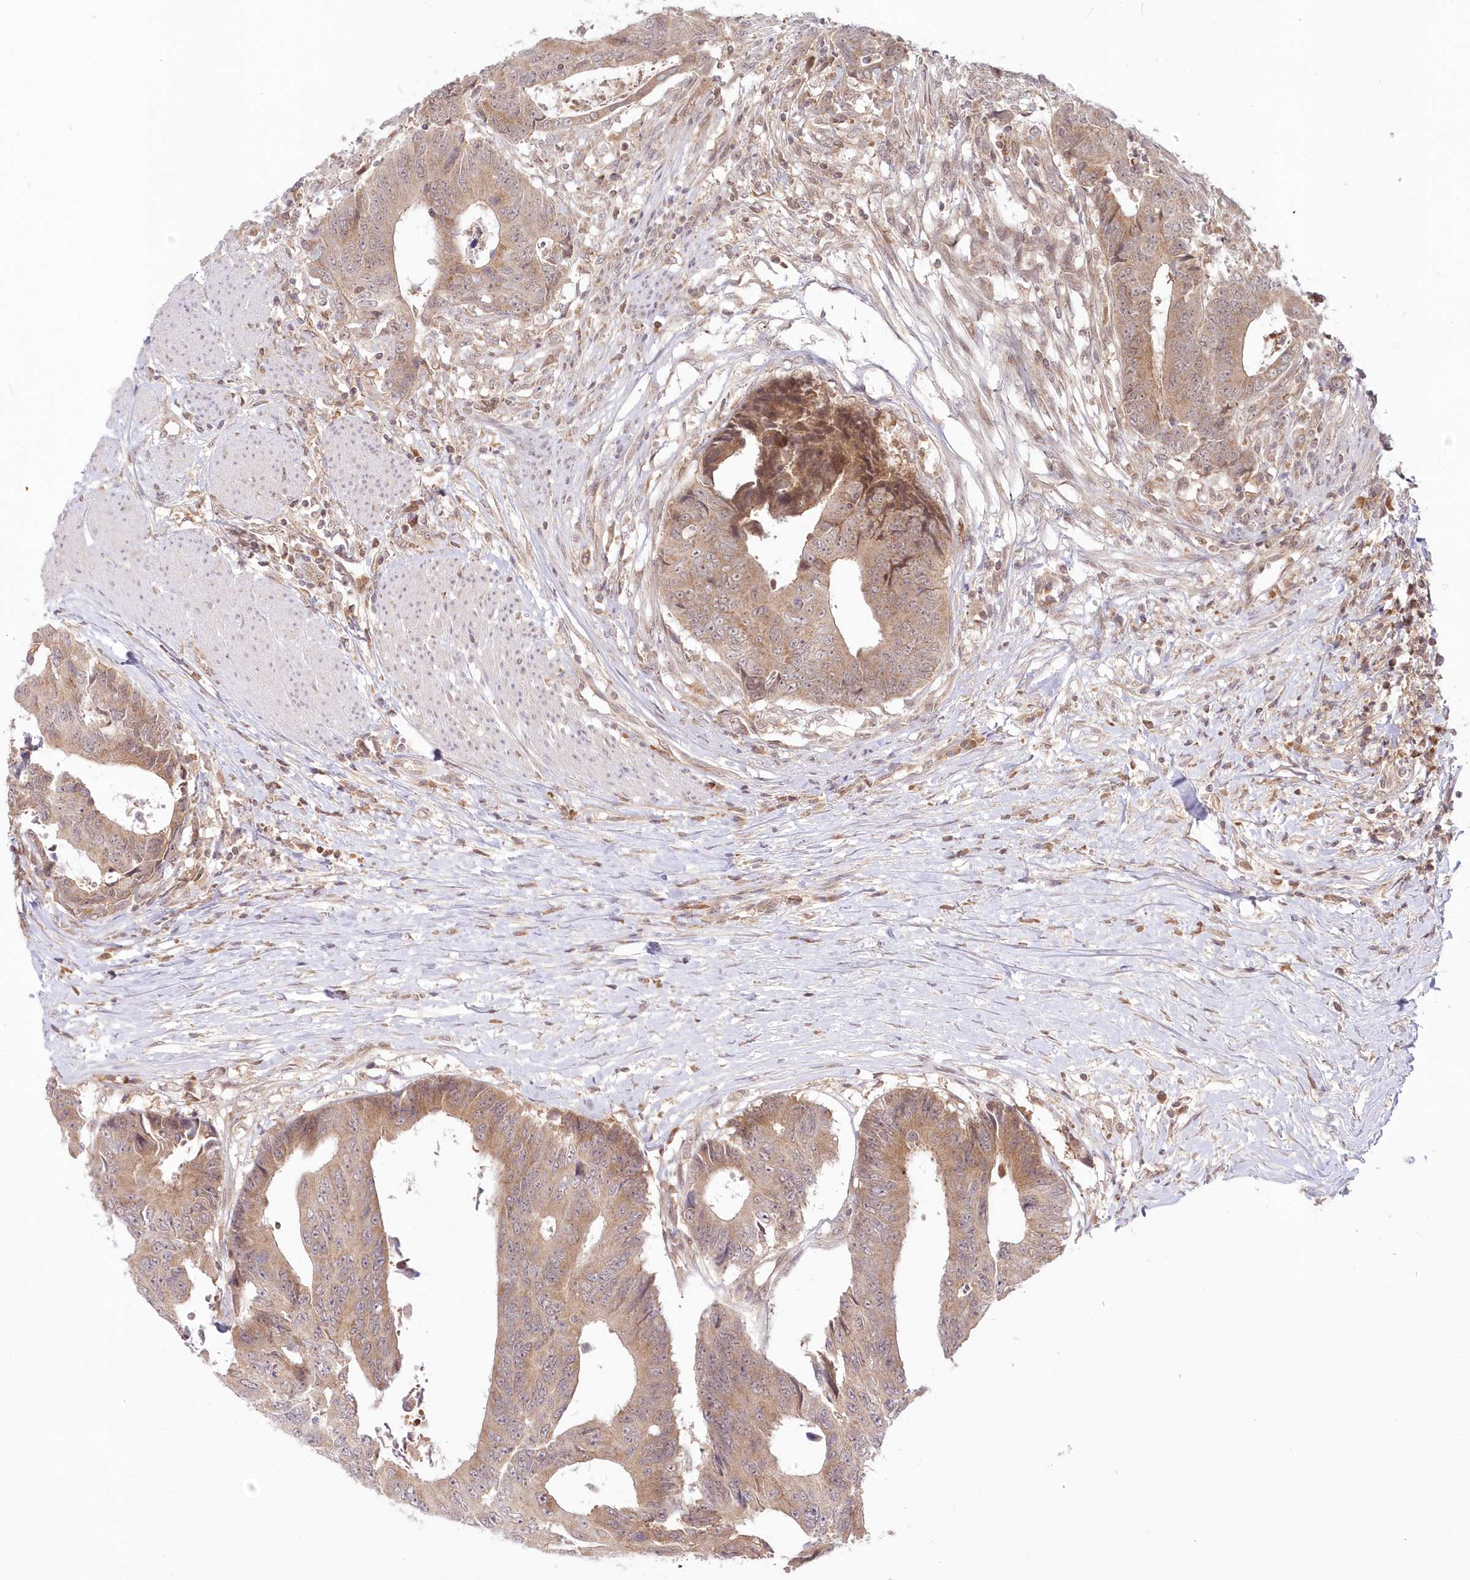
{"staining": {"intensity": "moderate", "quantity": ">75%", "location": "cytoplasmic/membranous"}, "tissue": "colorectal cancer", "cell_type": "Tumor cells", "image_type": "cancer", "snomed": [{"axis": "morphology", "description": "Adenocarcinoma, NOS"}, {"axis": "topography", "description": "Rectum"}], "caption": "Immunohistochemistry (IHC) (DAB (3,3'-diaminobenzidine)) staining of adenocarcinoma (colorectal) shows moderate cytoplasmic/membranous protein staining in about >75% of tumor cells. The staining is performed using DAB brown chromogen to label protein expression. The nuclei are counter-stained blue using hematoxylin.", "gene": "MTMR3", "patient": {"sex": "male", "age": 84}}